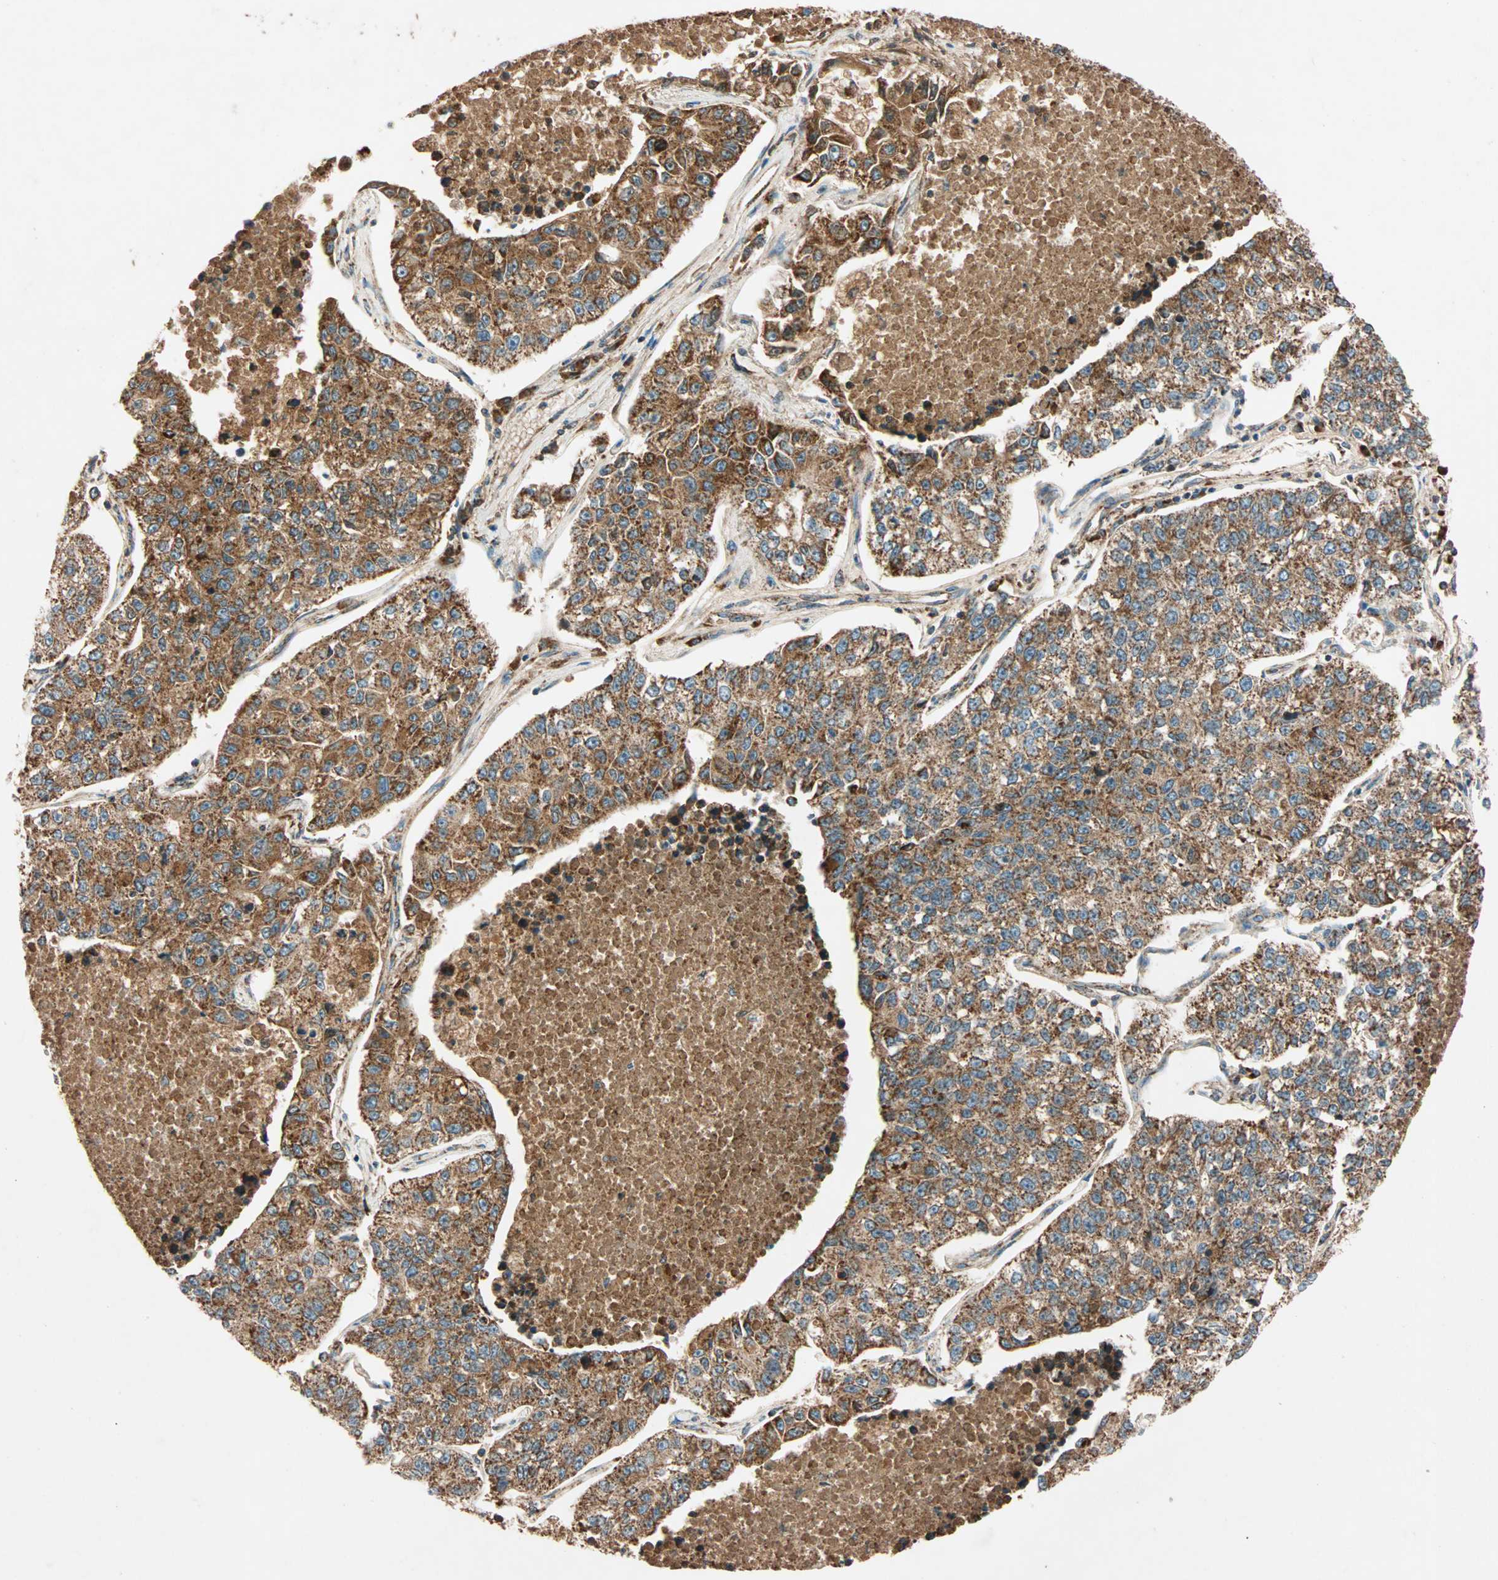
{"staining": {"intensity": "strong", "quantity": ">75%", "location": "cytoplasmic/membranous"}, "tissue": "lung cancer", "cell_type": "Tumor cells", "image_type": "cancer", "snomed": [{"axis": "morphology", "description": "Adenocarcinoma, NOS"}, {"axis": "topography", "description": "Lung"}], "caption": "A brown stain shows strong cytoplasmic/membranous positivity of a protein in lung adenocarcinoma tumor cells.", "gene": "MAPK1", "patient": {"sex": "male", "age": 49}}